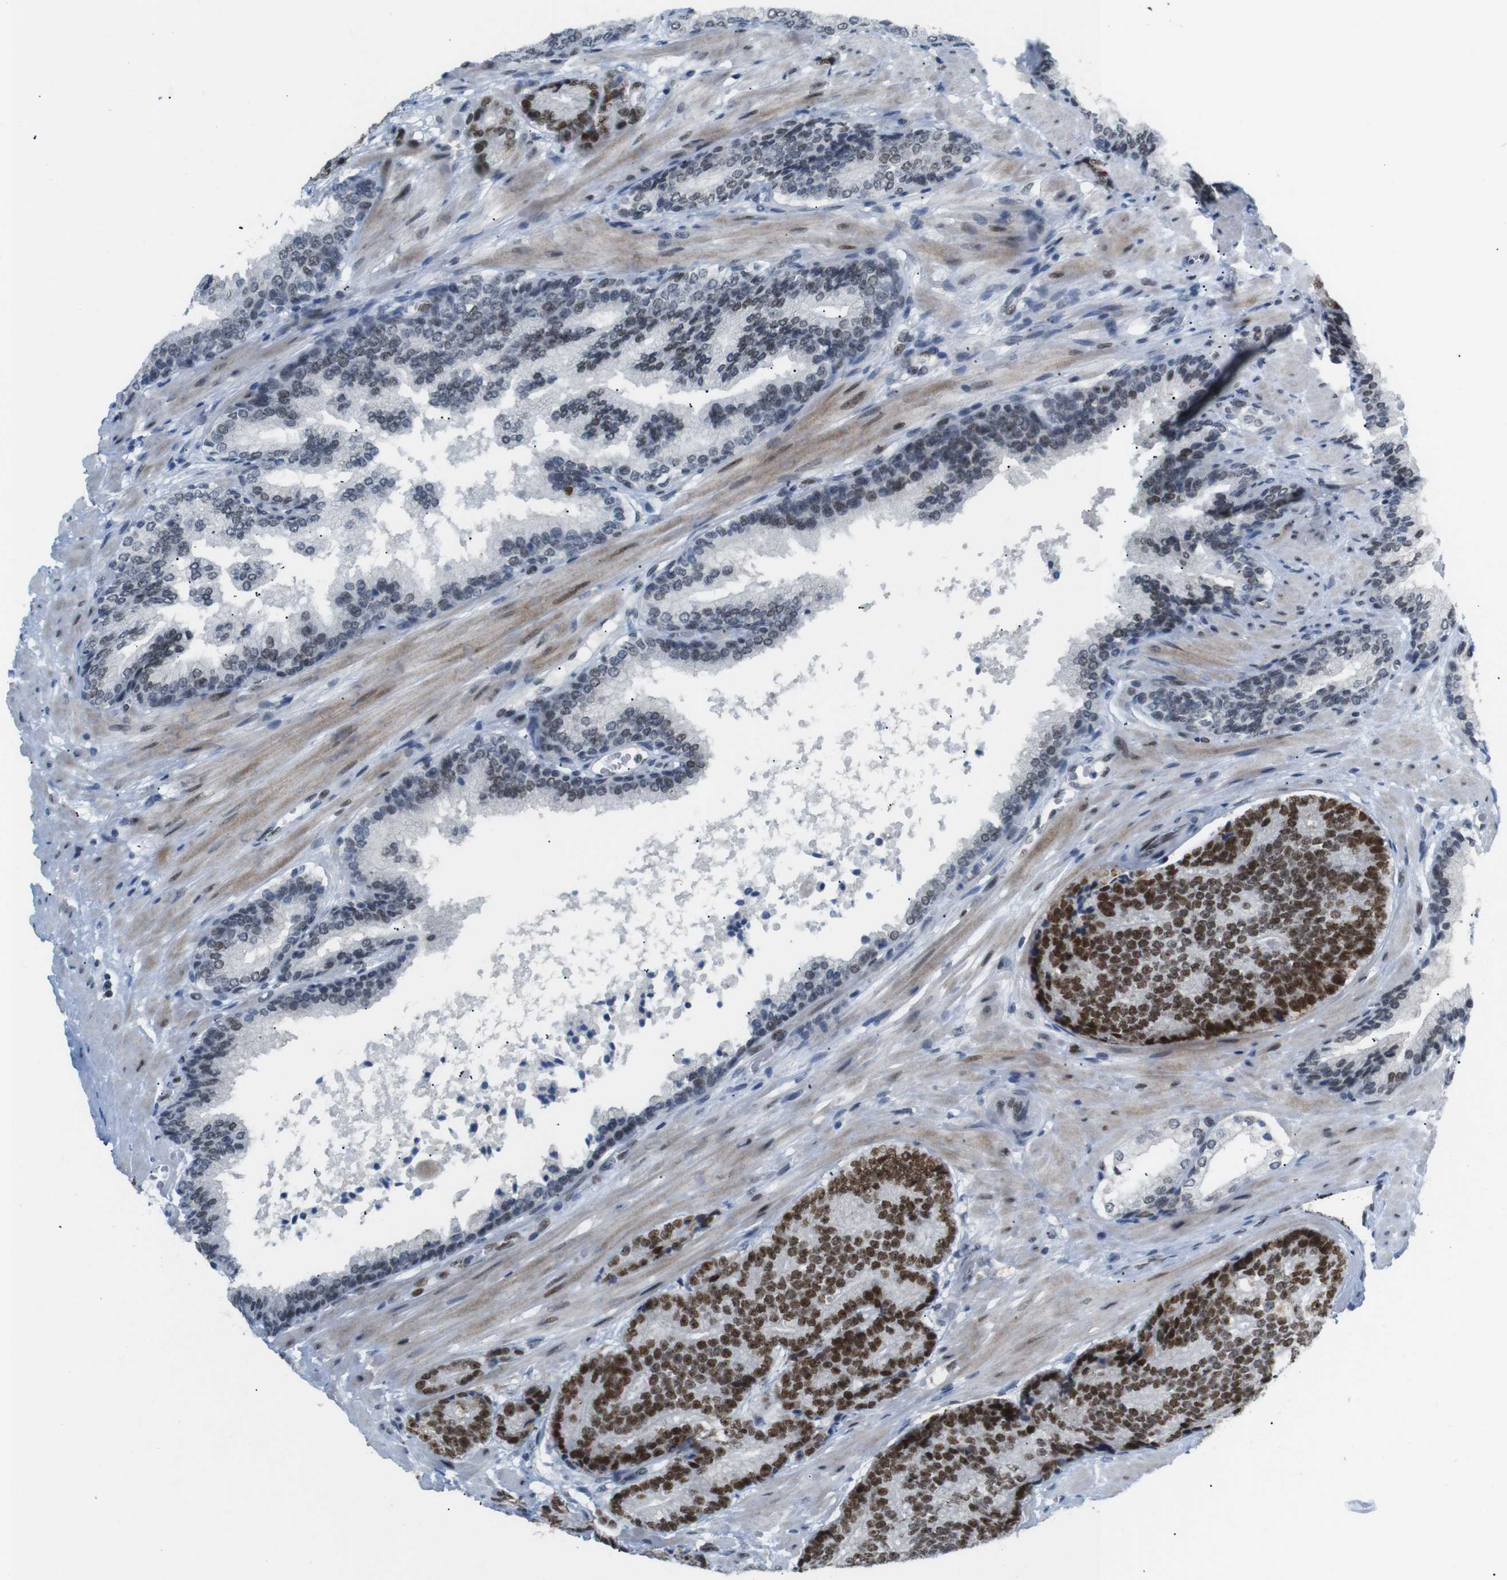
{"staining": {"intensity": "strong", "quantity": ">75%", "location": "nuclear"}, "tissue": "prostate cancer", "cell_type": "Tumor cells", "image_type": "cancer", "snomed": [{"axis": "morphology", "description": "Adenocarcinoma, High grade"}, {"axis": "topography", "description": "Prostate"}], "caption": "Prostate cancer stained with a brown dye displays strong nuclear positive staining in approximately >75% of tumor cells.", "gene": "RIOX2", "patient": {"sex": "male", "age": 61}}